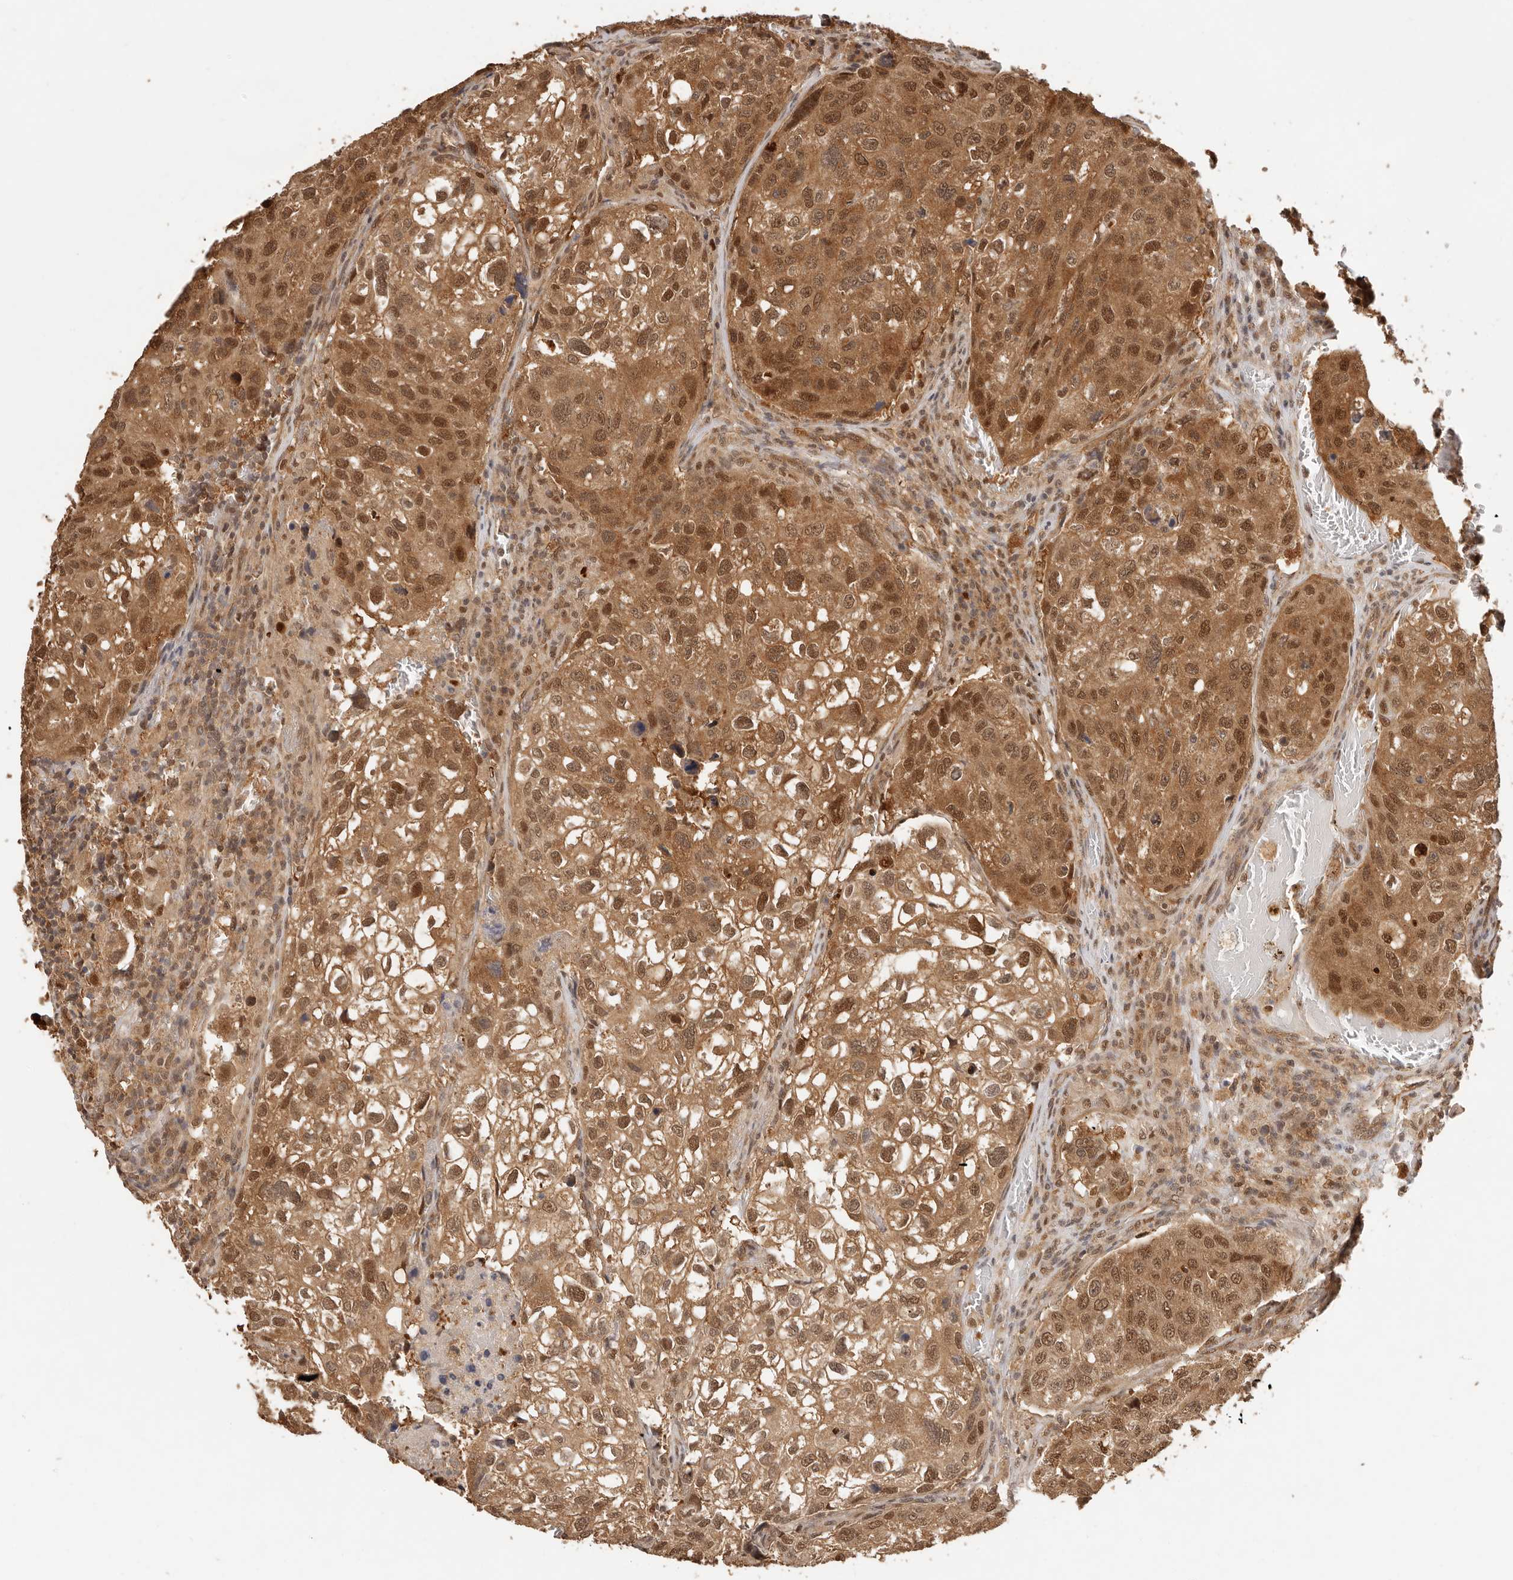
{"staining": {"intensity": "strong", "quantity": ">75%", "location": "cytoplasmic/membranous,nuclear"}, "tissue": "urothelial cancer", "cell_type": "Tumor cells", "image_type": "cancer", "snomed": [{"axis": "morphology", "description": "Urothelial carcinoma, High grade"}, {"axis": "topography", "description": "Lymph node"}, {"axis": "topography", "description": "Urinary bladder"}], "caption": "Immunohistochemistry photomicrograph of urothelial carcinoma (high-grade) stained for a protein (brown), which demonstrates high levels of strong cytoplasmic/membranous and nuclear positivity in about >75% of tumor cells.", "gene": "PSMA5", "patient": {"sex": "male", "age": 51}}